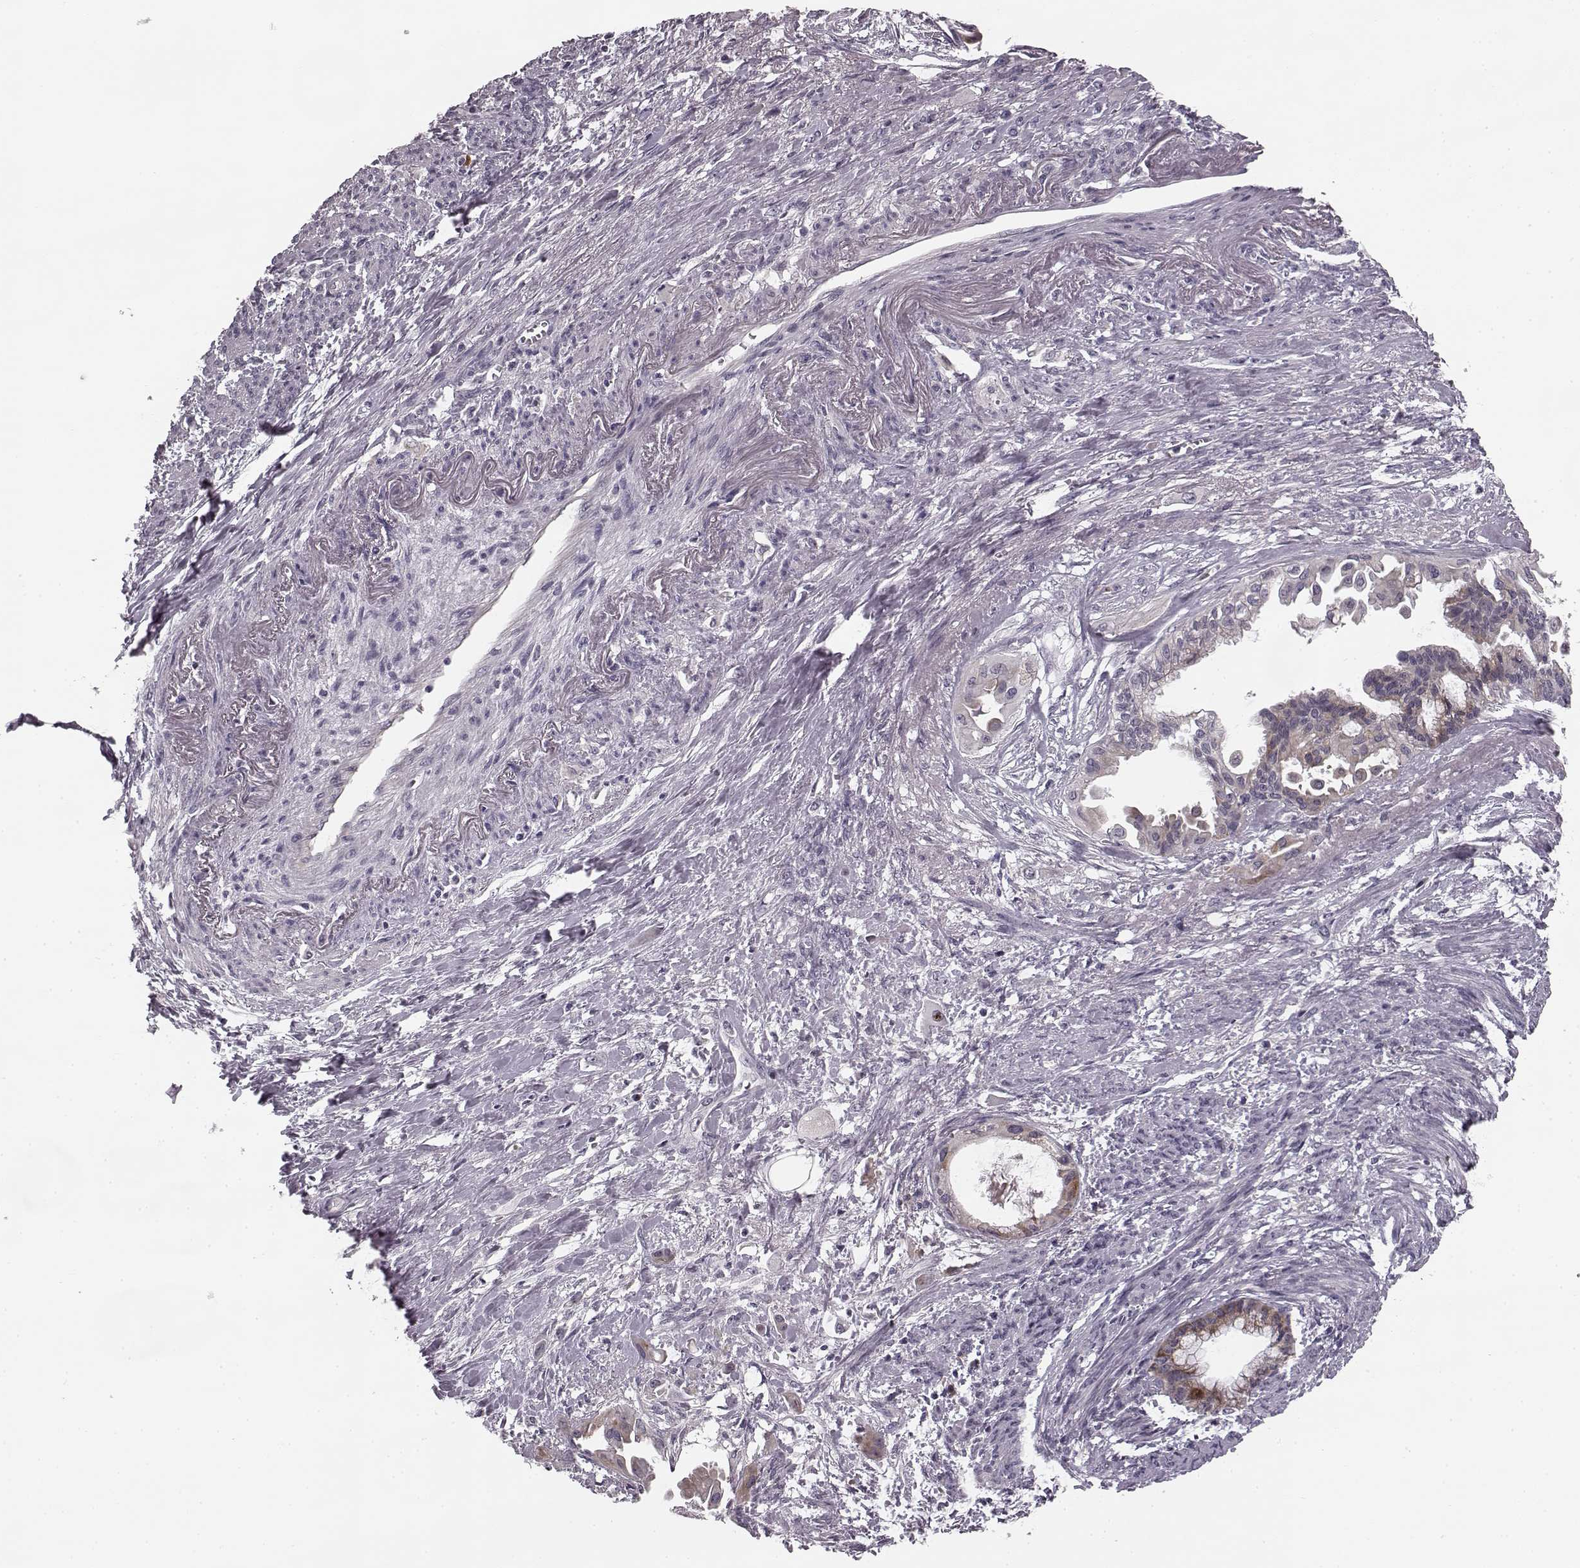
{"staining": {"intensity": "moderate", "quantity": "<25%", "location": "cytoplasmic/membranous"}, "tissue": "endometrial cancer", "cell_type": "Tumor cells", "image_type": "cancer", "snomed": [{"axis": "morphology", "description": "Adenocarcinoma, NOS"}, {"axis": "topography", "description": "Endometrium"}], "caption": "Protein positivity by immunohistochemistry (IHC) exhibits moderate cytoplasmic/membranous staining in approximately <25% of tumor cells in endometrial adenocarcinoma.", "gene": "FAM234B", "patient": {"sex": "female", "age": 86}}